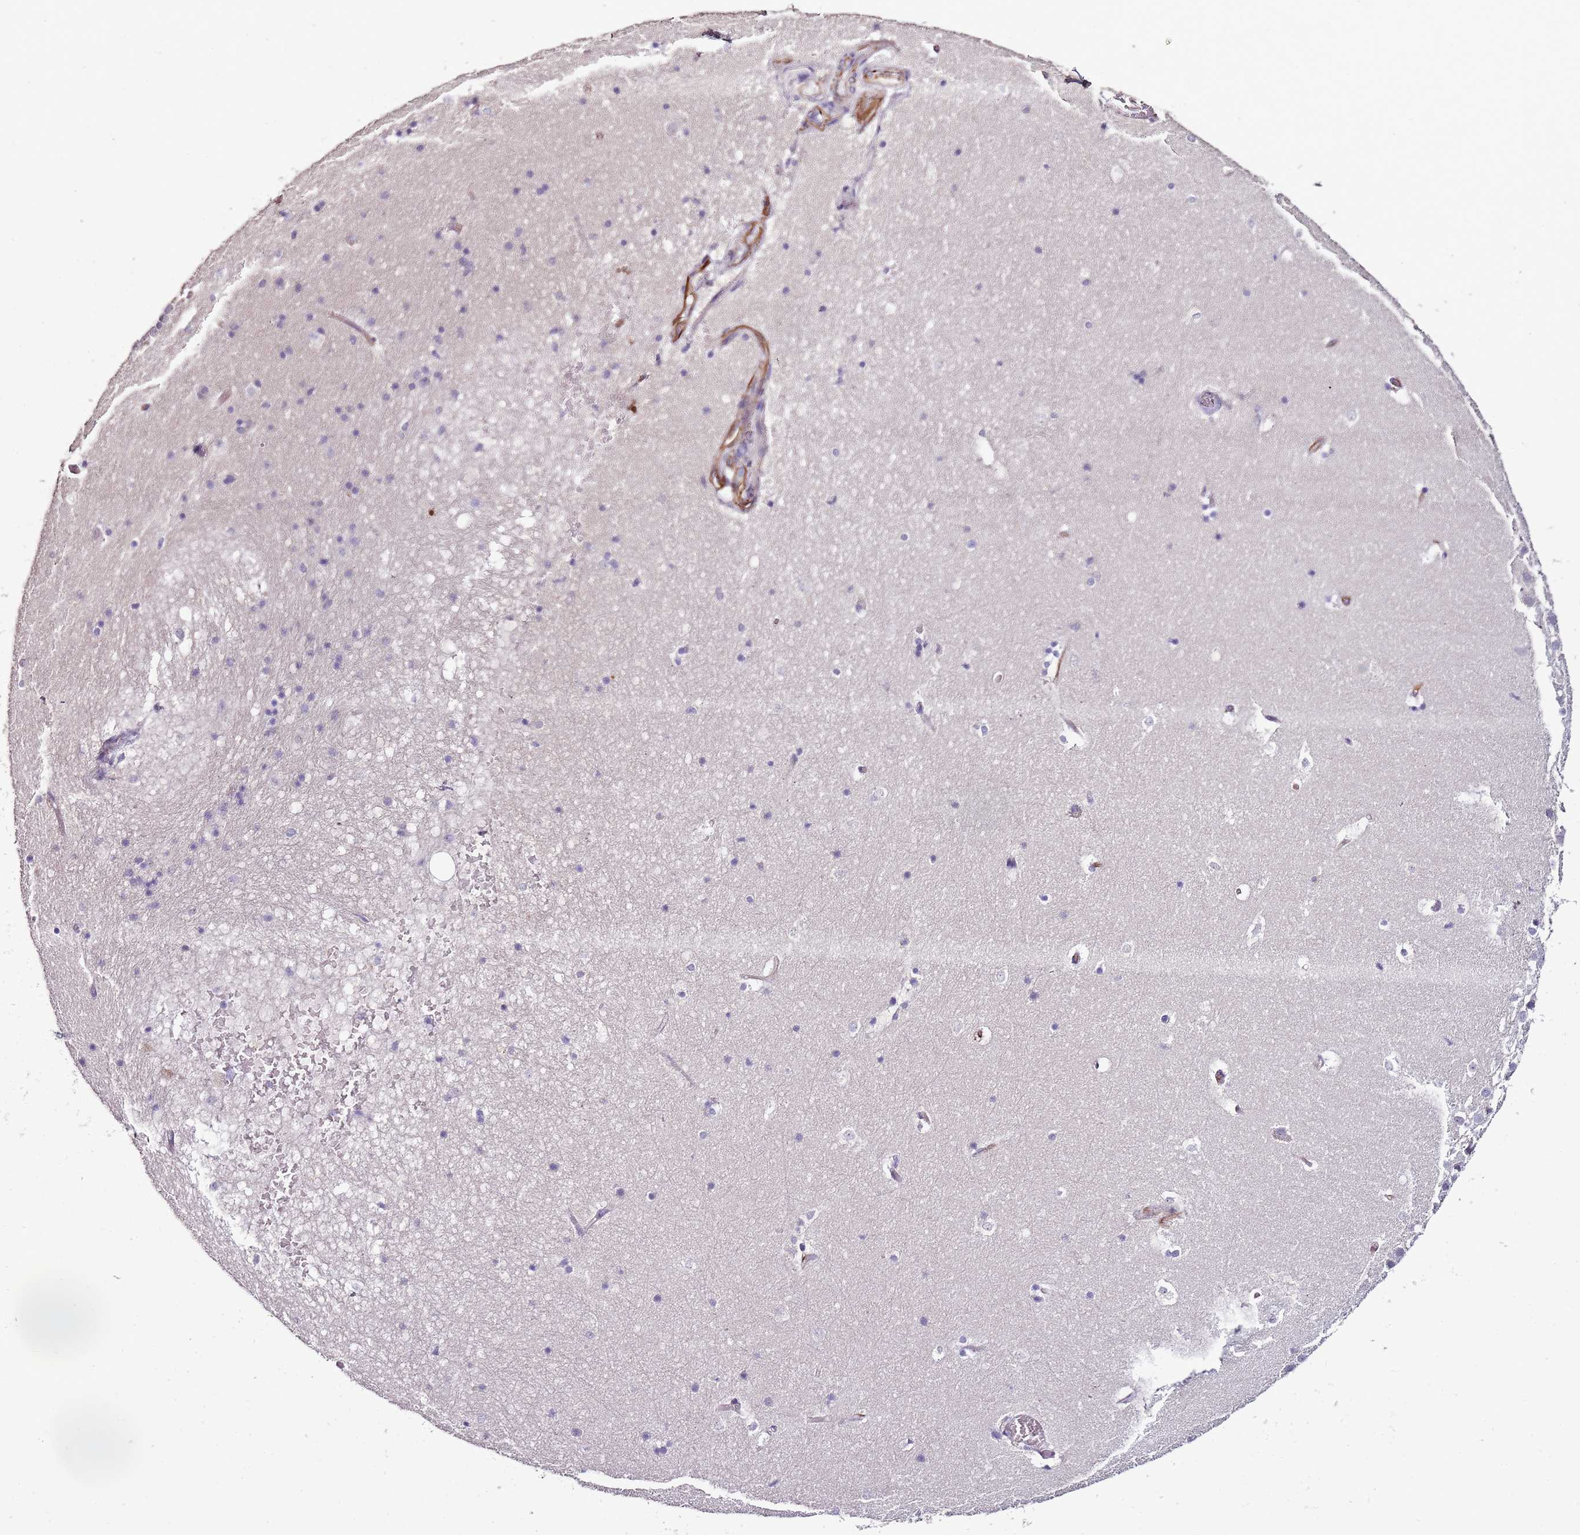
{"staining": {"intensity": "negative", "quantity": "none", "location": "none"}, "tissue": "hippocampus", "cell_type": "Glial cells", "image_type": "normal", "snomed": [{"axis": "morphology", "description": "Normal tissue, NOS"}, {"axis": "topography", "description": "Hippocampus"}], "caption": "Immunohistochemistry (IHC) photomicrograph of normal hippocampus stained for a protein (brown), which demonstrates no positivity in glial cells.", "gene": "ZNF786", "patient": {"sex": "female", "age": 52}}